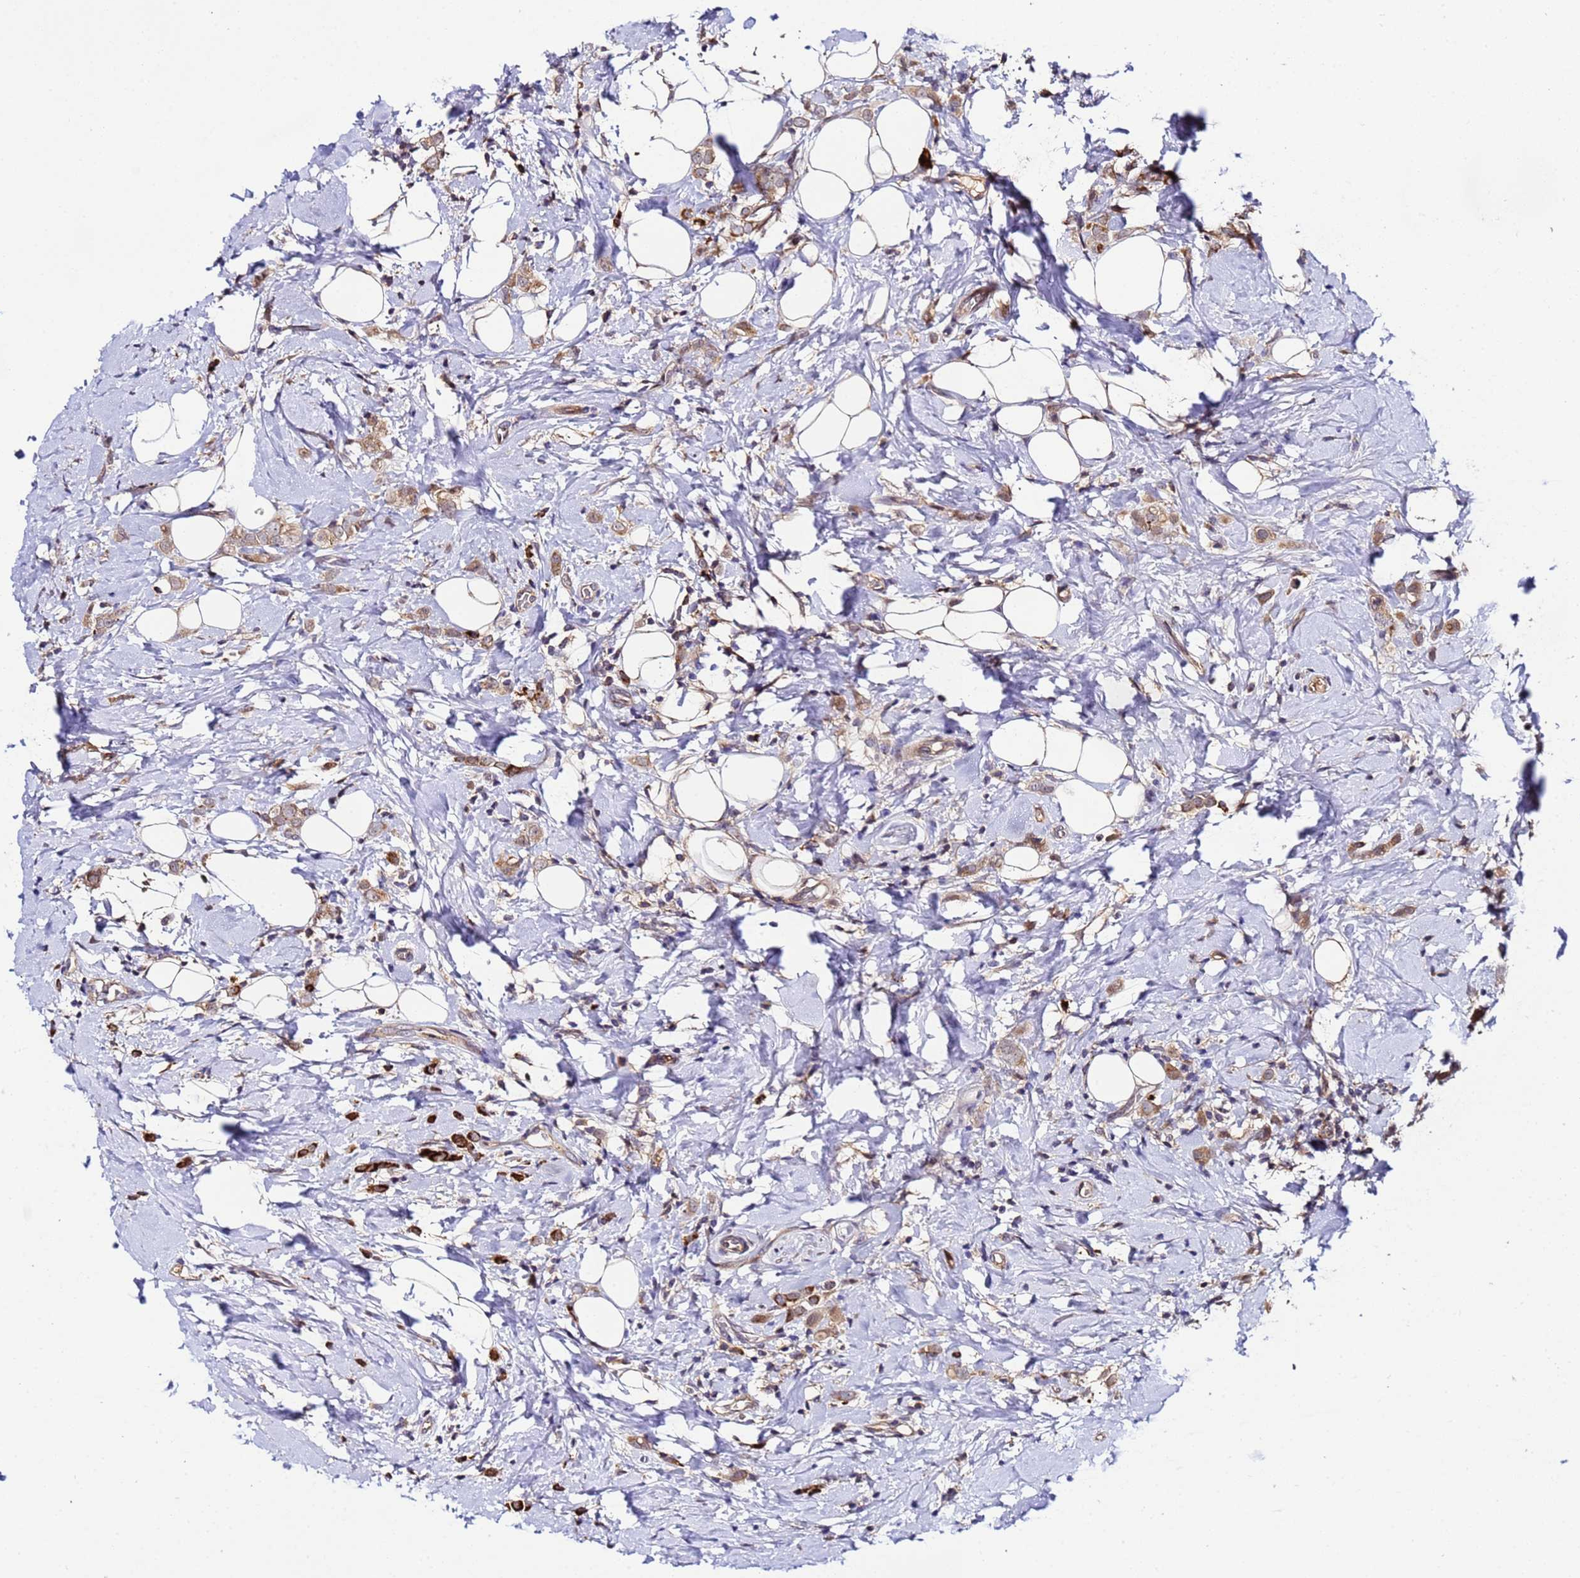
{"staining": {"intensity": "weak", "quantity": ">75%", "location": "cytoplasmic/membranous"}, "tissue": "breast cancer", "cell_type": "Tumor cells", "image_type": "cancer", "snomed": [{"axis": "morphology", "description": "Lobular carcinoma"}, {"axis": "topography", "description": "Breast"}], "caption": "This micrograph demonstrates IHC staining of breast cancer, with low weak cytoplasmic/membranous staining in approximately >75% of tumor cells.", "gene": "PLXDC2", "patient": {"sex": "female", "age": 47}}